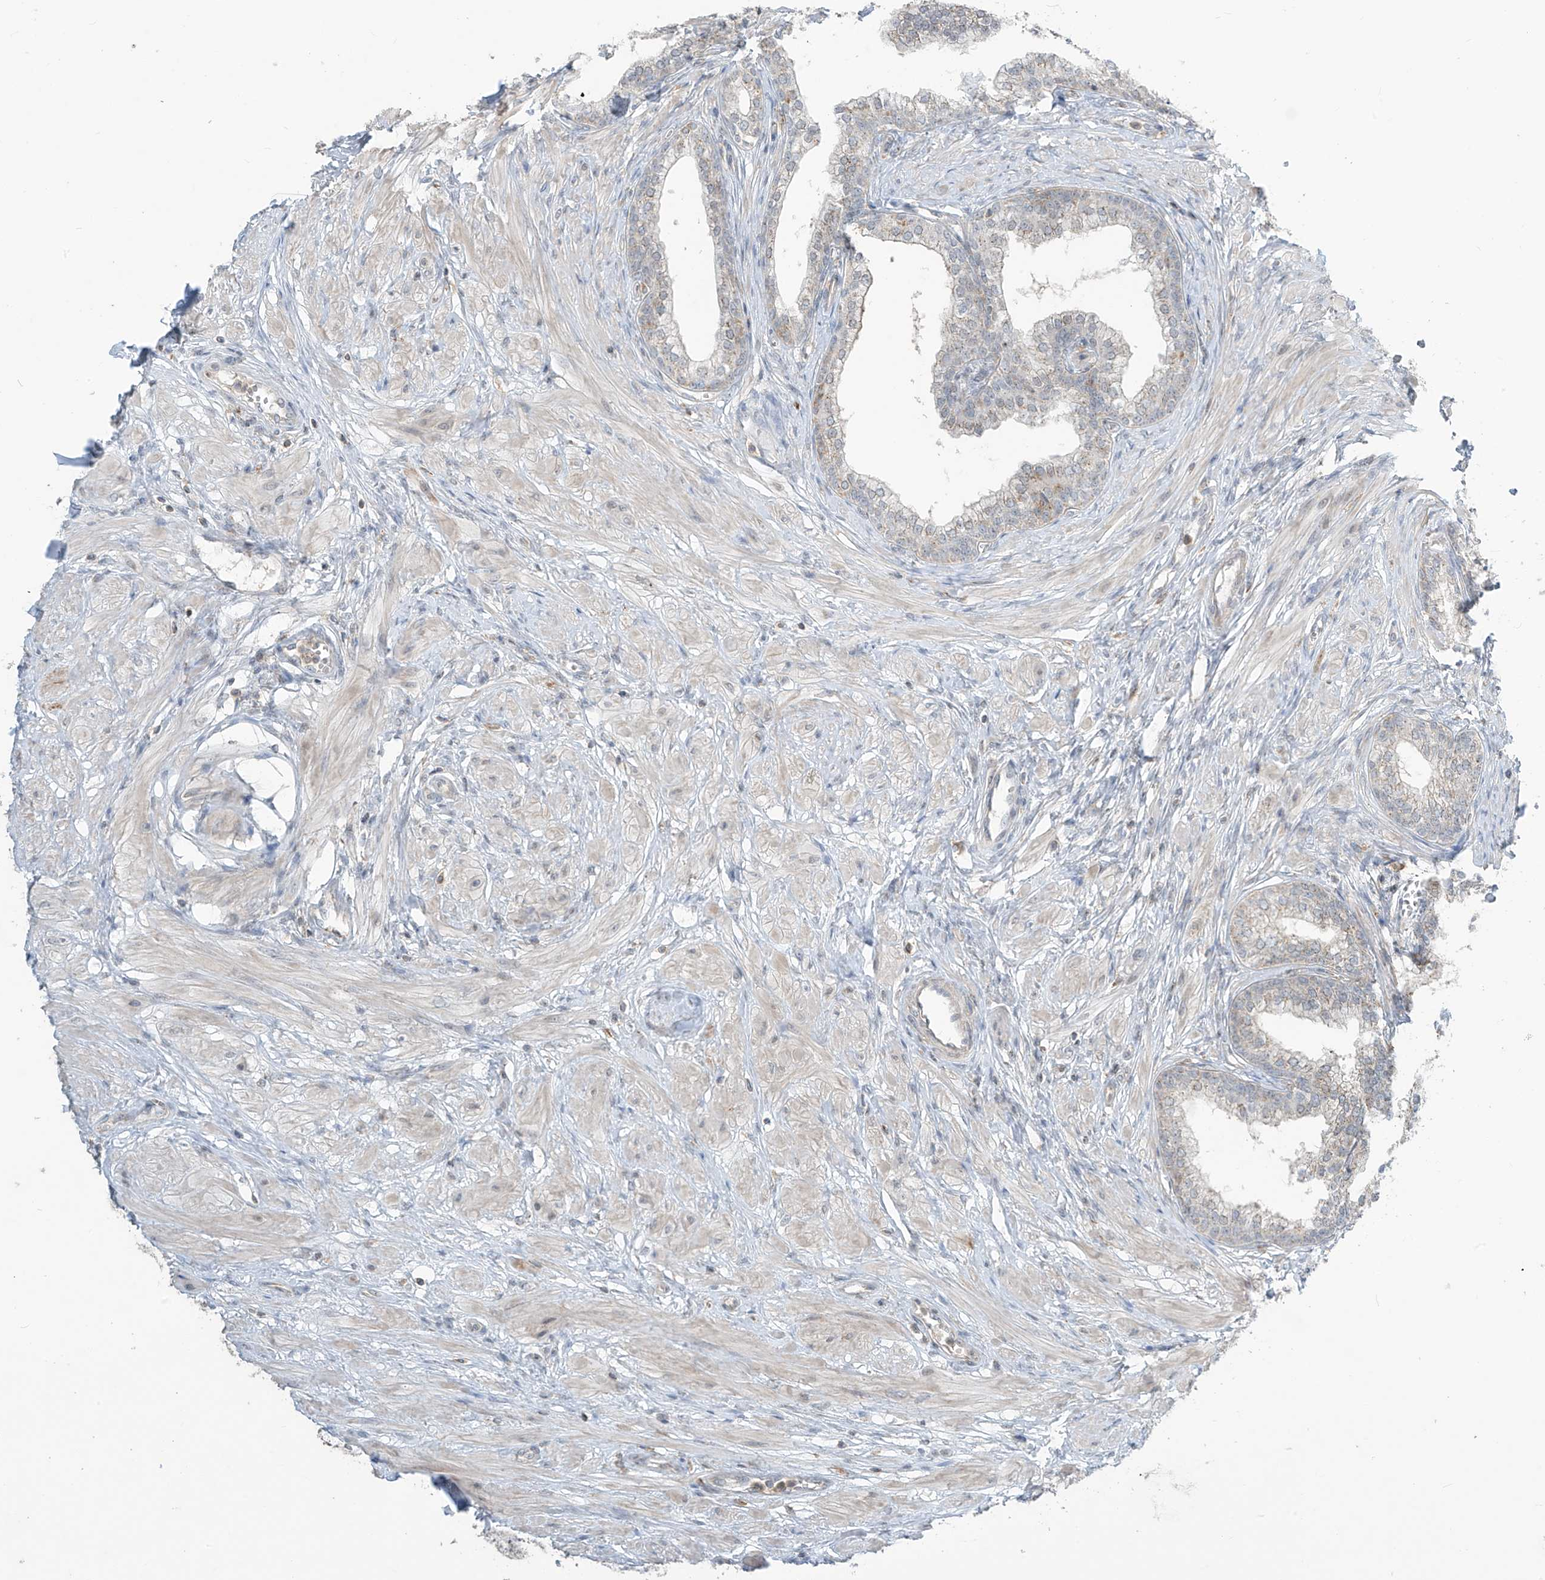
{"staining": {"intensity": "moderate", "quantity": "25%-75%", "location": "cytoplasmic/membranous"}, "tissue": "prostate", "cell_type": "Glandular cells", "image_type": "normal", "snomed": [{"axis": "morphology", "description": "Normal tissue, NOS"}, {"axis": "morphology", "description": "Urothelial carcinoma, Low grade"}, {"axis": "topography", "description": "Urinary bladder"}, {"axis": "topography", "description": "Prostate"}], "caption": "A medium amount of moderate cytoplasmic/membranous expression is appreciated in about 25%-75% of glandular cells in normal prostate. (IHC, brightfield microscopy, high magnification).", "gene": "PARVG", "patient": {"sex": "male", "age": 60}}